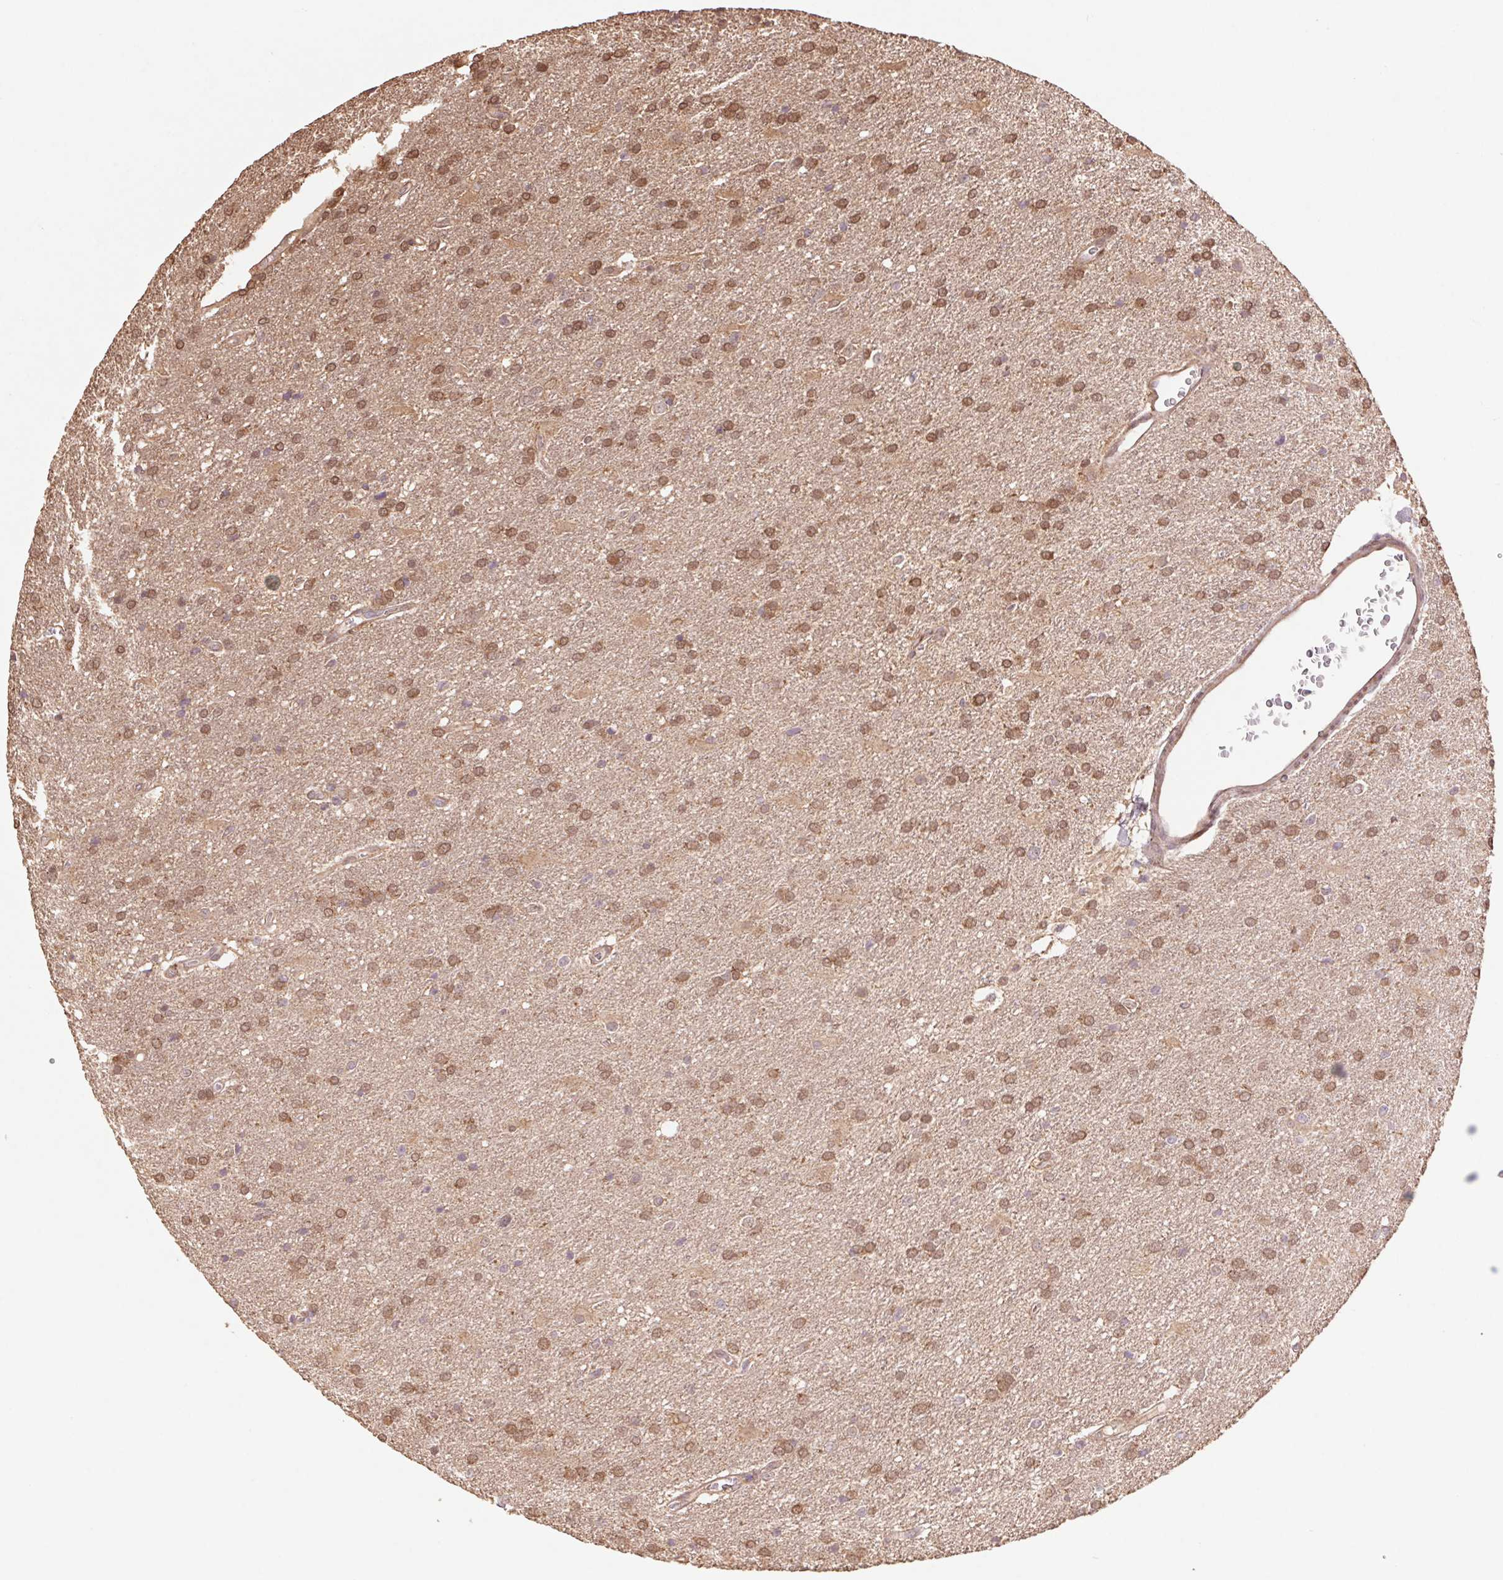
{"staining": {"intensity": "moderate", "quantity": ">75%", "location": "cytoplasmic/membranous,nuclear"}, "tissue": "glioma", "cell_type": "Tumor cells", "image_type": "cancer", "snomed": [{"axis": "morphology", "description": "Glioma, malignant, Low grade"}, {"axis": "topography", "description": "Brain"}], "caption": "Immunohistochemical staining of glioma exhibits medium levels of moderate cytoplasmic/membranous and nuclear expression in approximately >75% of tumor cells. (Brightfield microscopy of DAB IHC at high magnification).", "gene": "CUTA", "patient": {"sex": "male", "age": 66}}